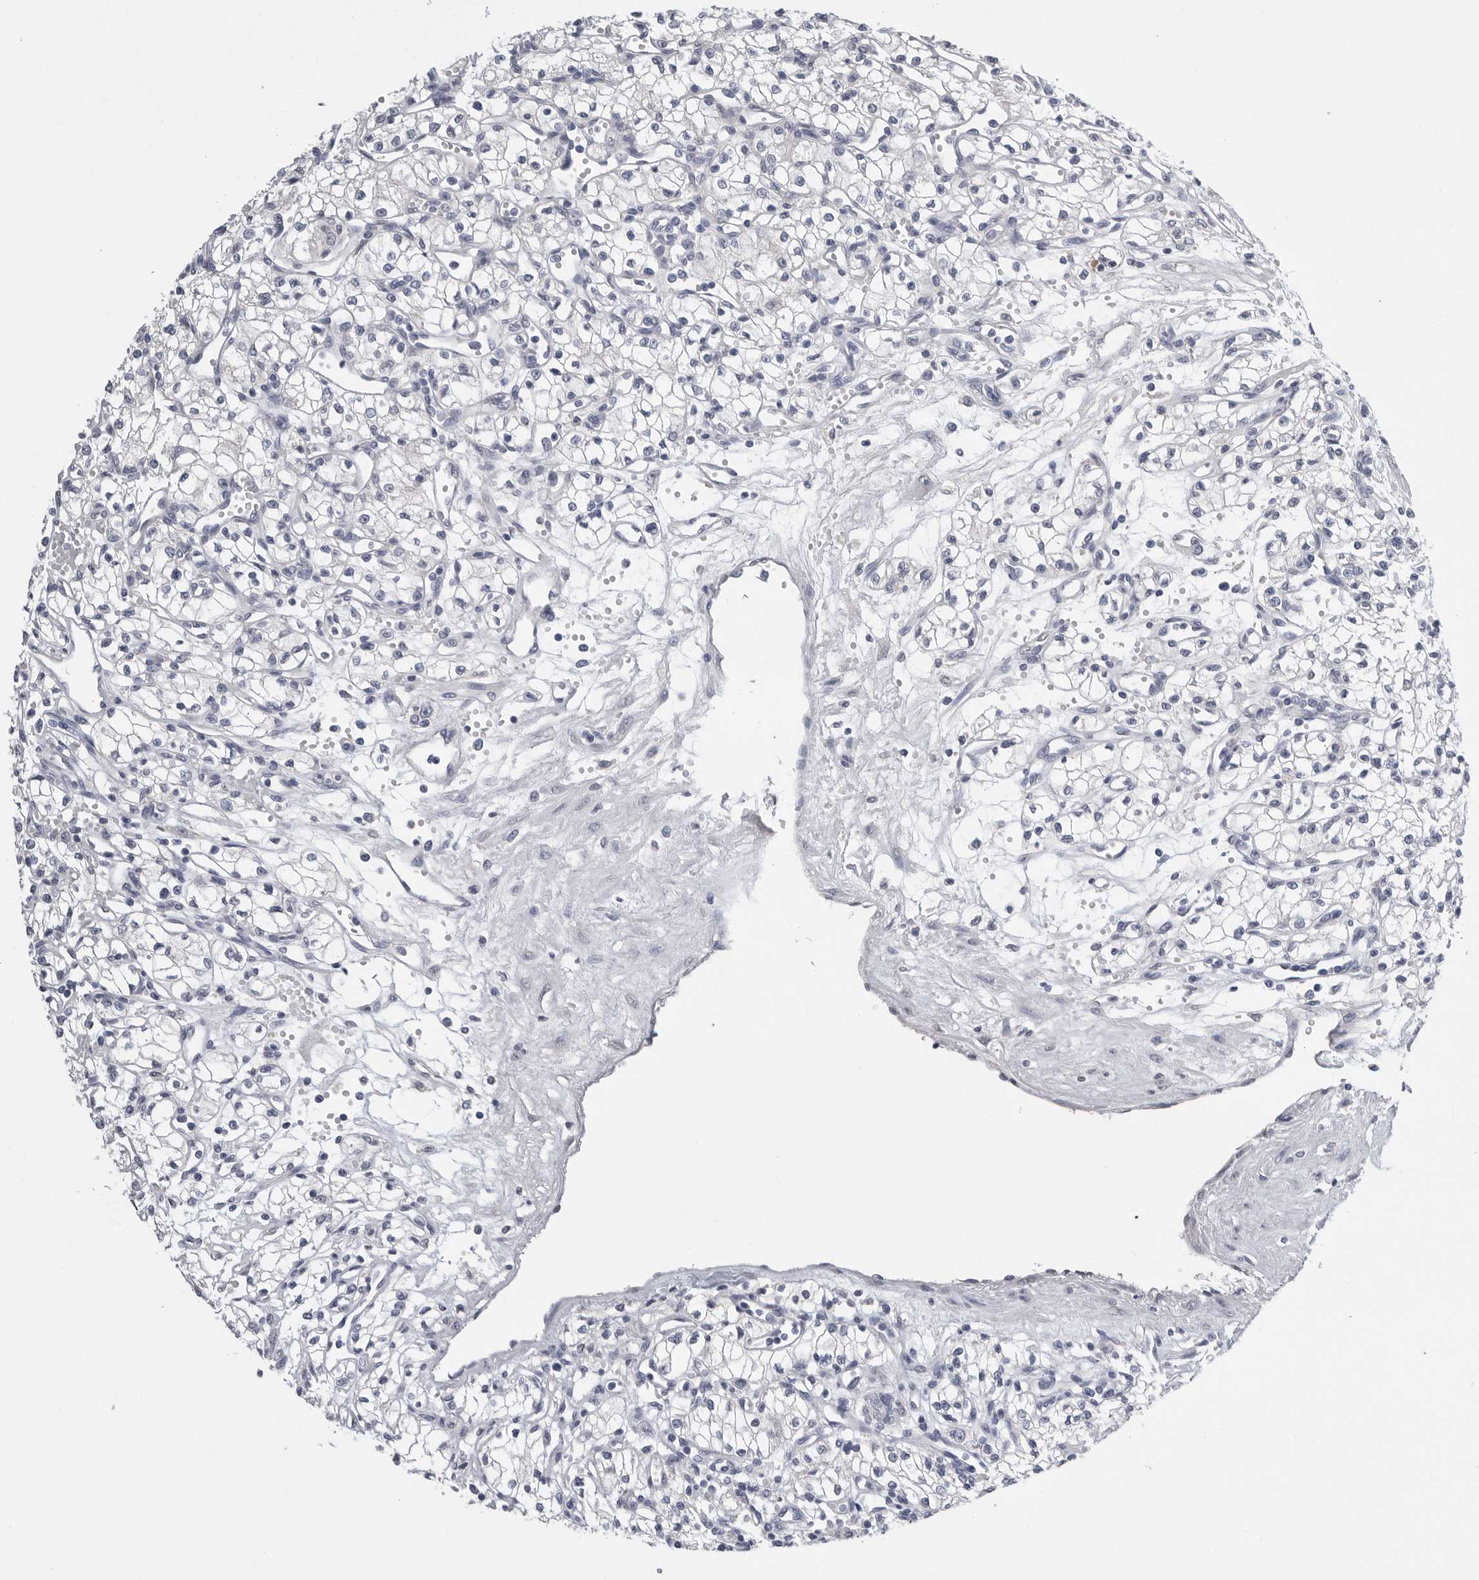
{"staining": {"intensity": "negative", "quantity": "none", "location": "none"}, "tissue": "renal cancer", "cell_type": "Tumor cells", "image_type": "cancer", "snomed": [{"axis": "morphology", "description": "Normal tissue, NOS"}, {"axis": "morphology", "description": "Adenocarcinoma, NOS"}, {"axis": "topography", "description": "Kidney"}], "caption": "A photomicrograph of human renal cancer (adenocarcinoma) is negative for staining in tumor cells.", "gene": "FABP6", "patient": {"sex": "male", "age": 59}}